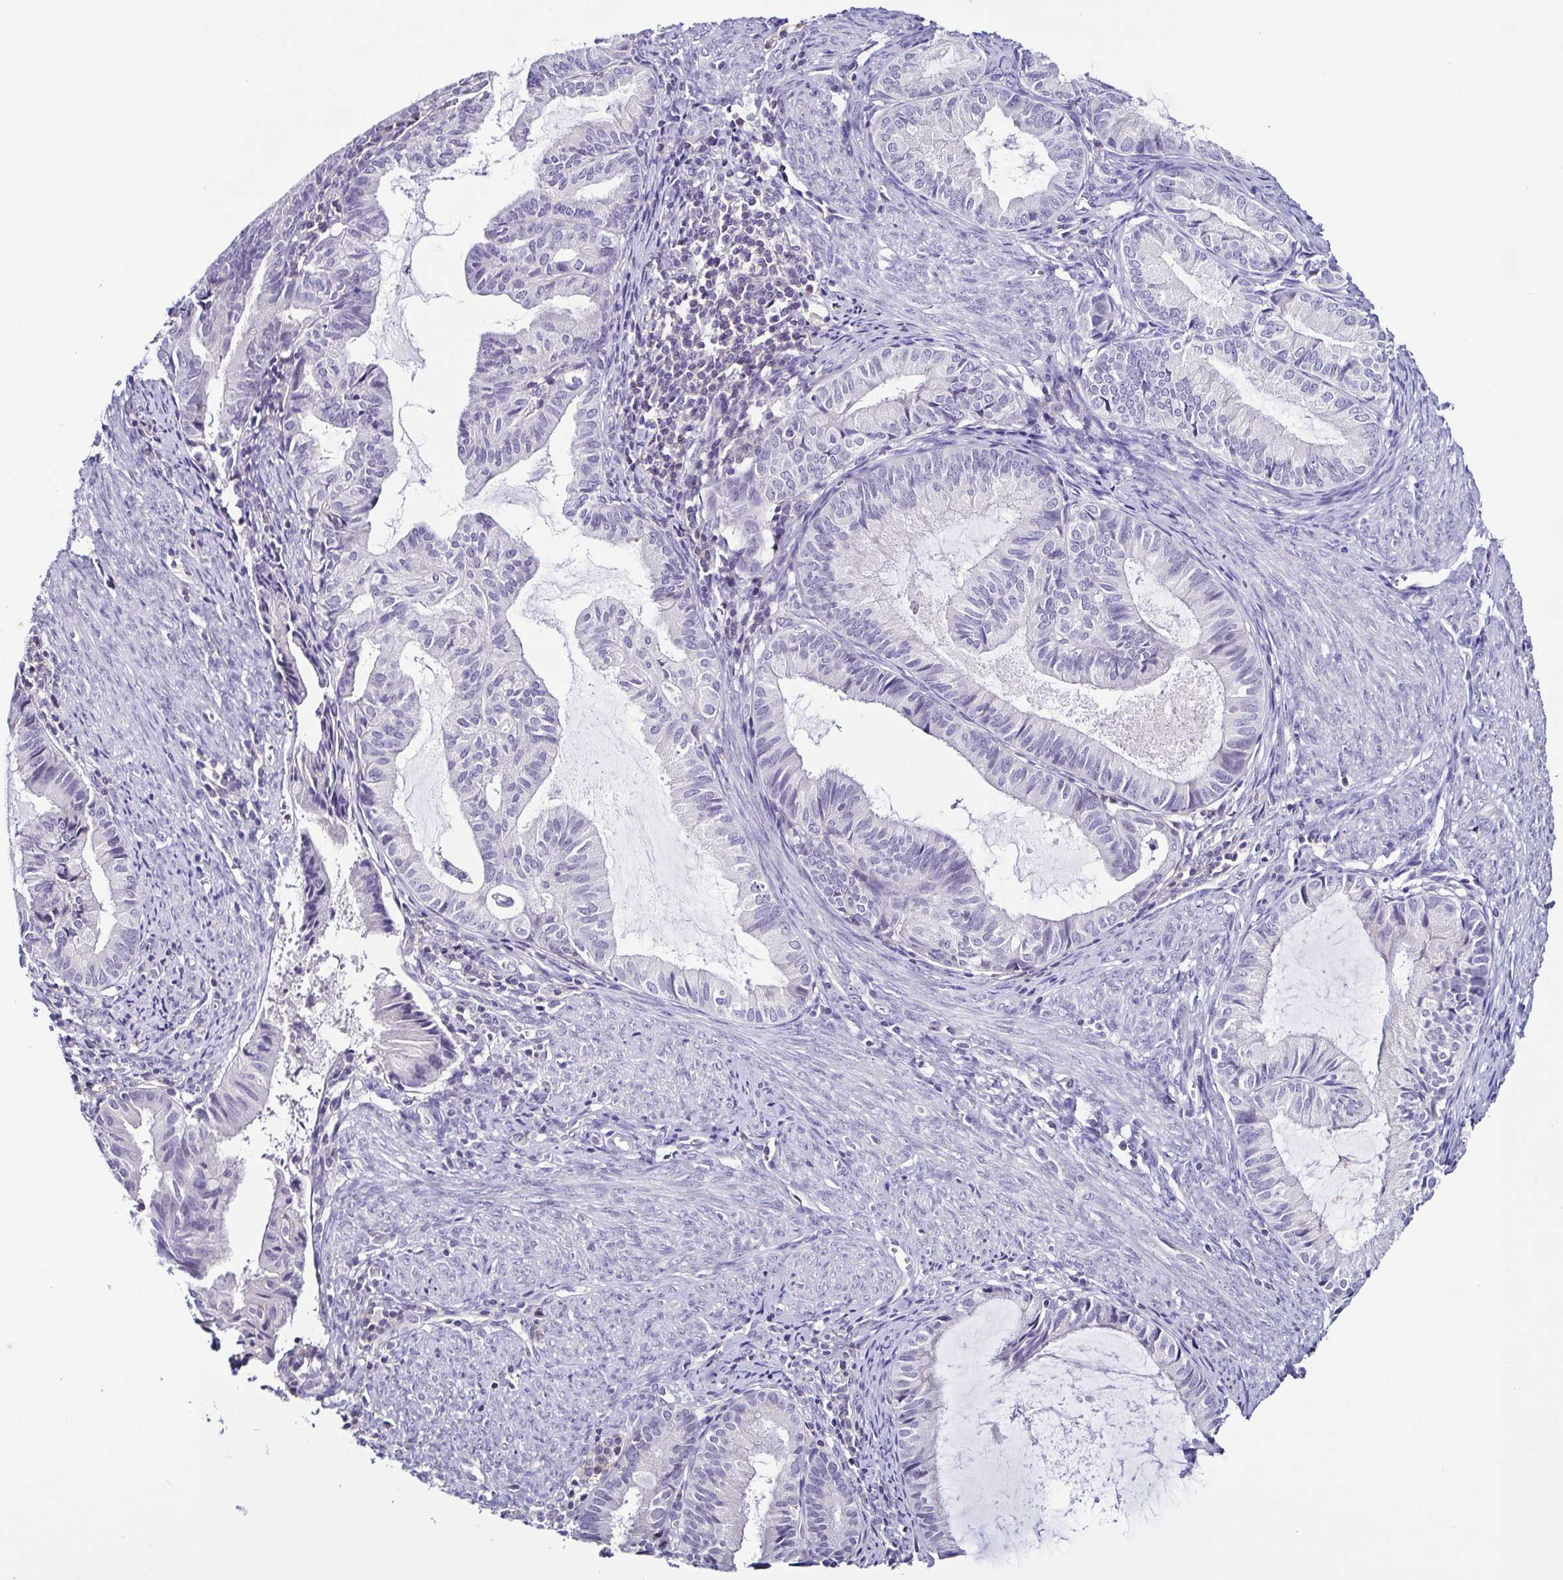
{"staining": {"intensity": "negative", "quantity": "none", "location": "none"}, "tissue": "endometrial cancer", "cell_type": "Tumor cells", "image_type": "cancer", "snomed": [{"axis": "morphology", "description": "Adenocarcinoma, NOS"}, {"axis": "topography", "description": "Endometrium"}], "caption": "Tumor cells are negative for brown protein staining in endometrial cancer (adenocarcinoma).", "gene": "TNNT2", "patient": {"sex": "female", "age": 86}}